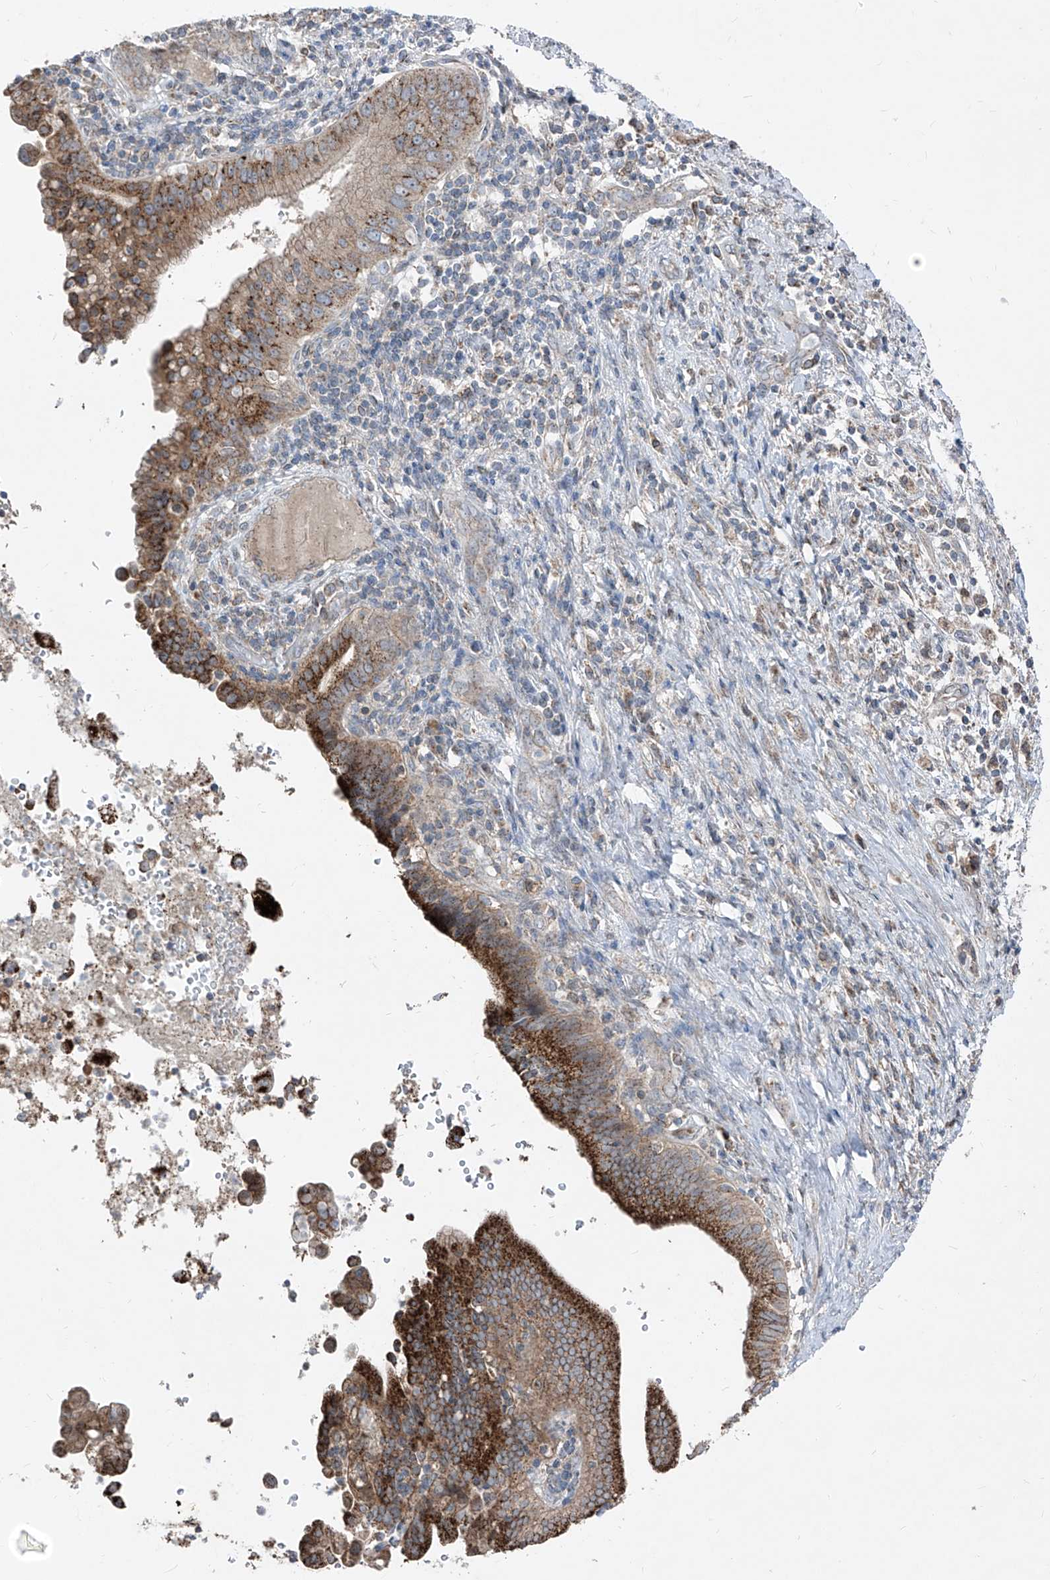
{"staining": {"intensity": "strong", "quantity": "25%-75%", "location": "cytoplasmic/membranous"}, "tissue": "liver cancer", "cell_type": "Tumor cells", "image_type": "cancer", "snomed": [{"axis": "morphology", "description": "Cholangiocarcinoma"}, {"axis": "topography", "description": "Liver"}], "caption": "Human liver cholangiocarcinoma stained with a brown dye reveals strong cytoplasmic/membranous positive expression in about 25%-75% of tumor cells.", "gene": "ABCD3", "patient": {"sex": "female", "age": 54}}